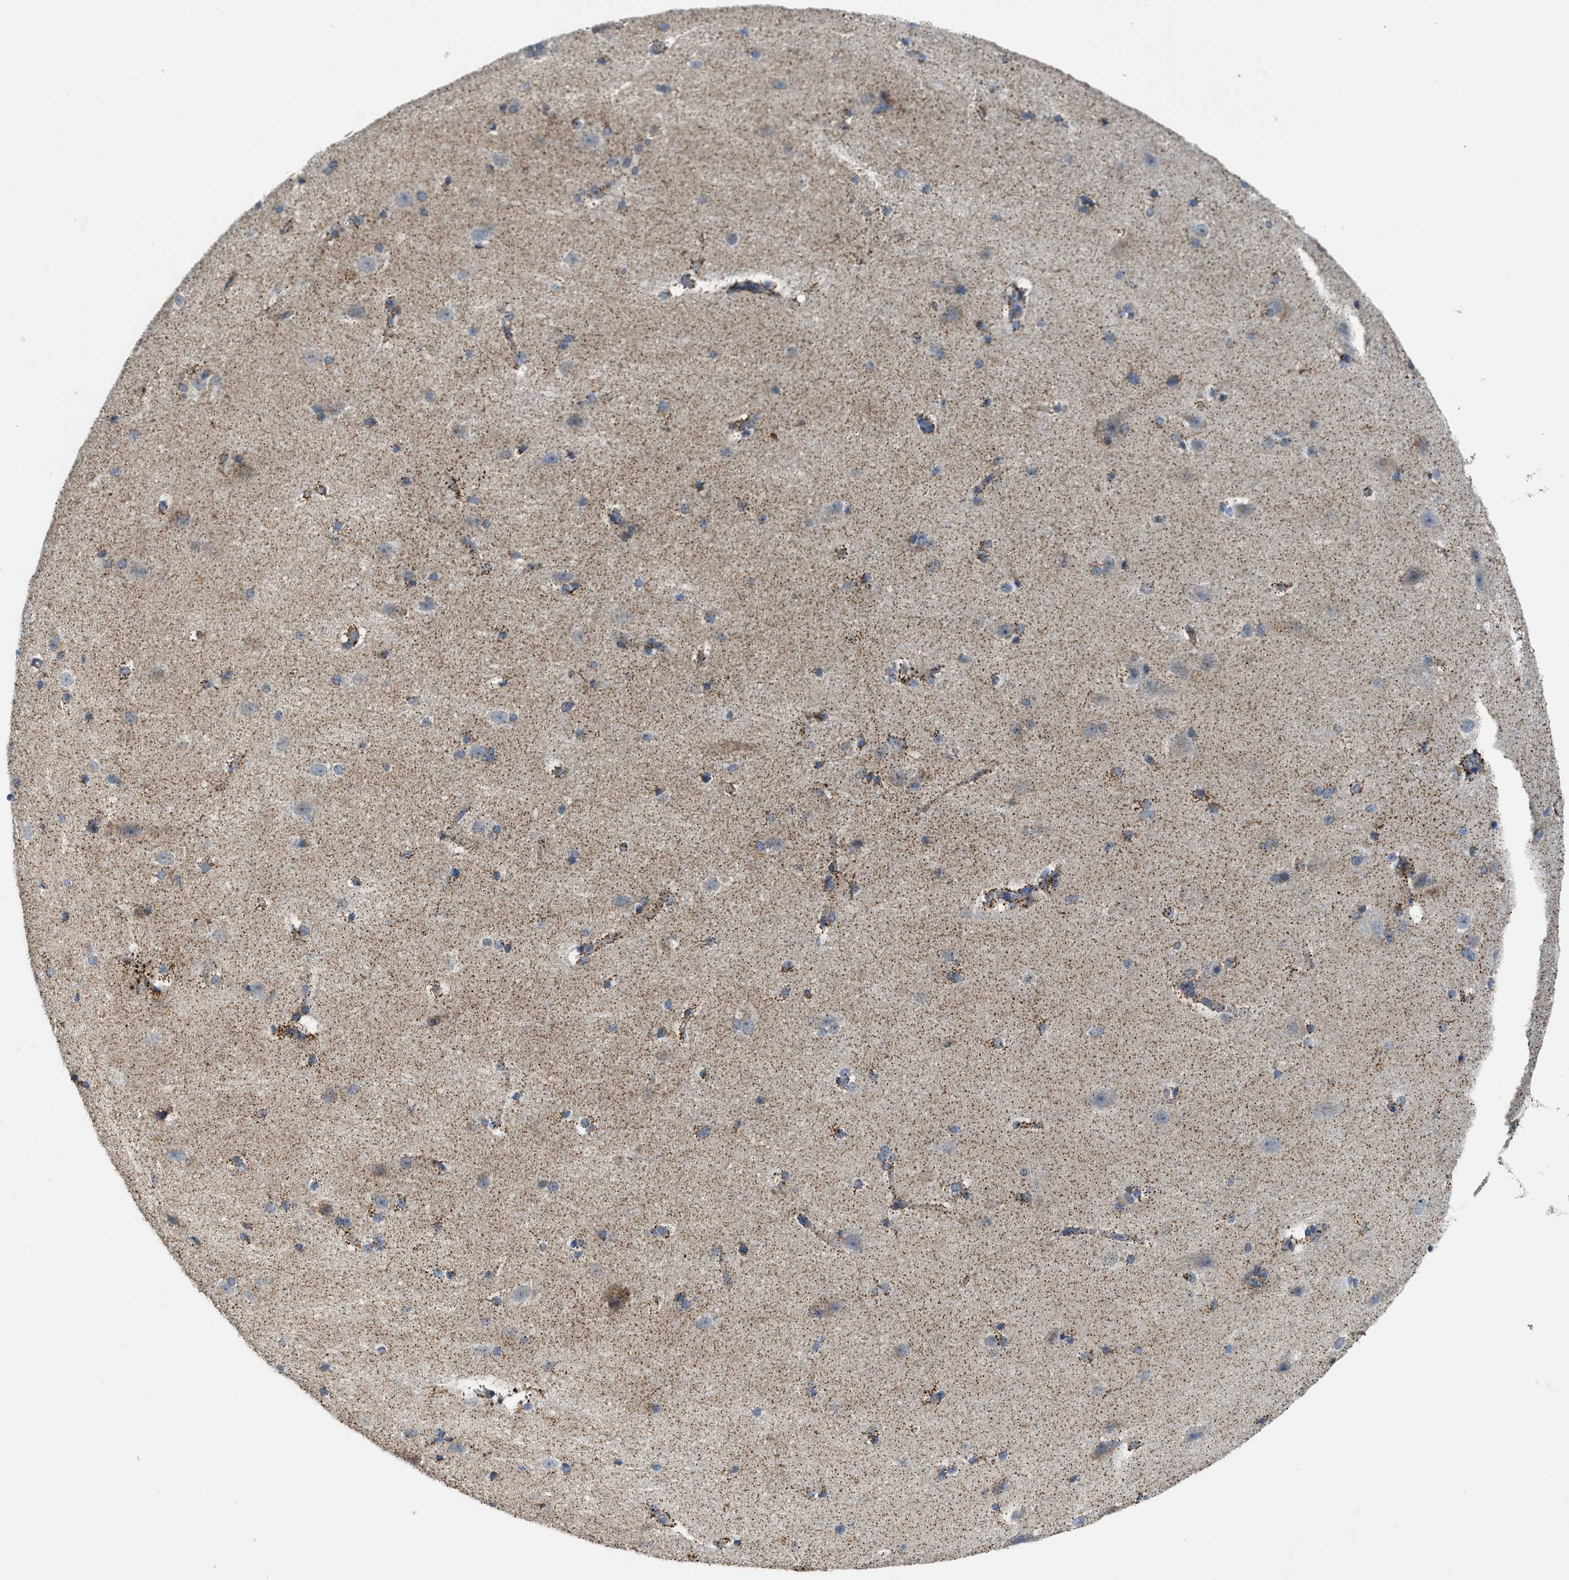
{"staining": {"intensity": "negative", "quantity": "none", "location": "none"}, "tissue": "cerebral cortex", "cell_type": "Endothelial cells", "image_type": "normal", "snomed": [{"axis": "morphology", "description": "Normal tissue, NOS"}, {"axis": "topography", "description": "Cerebral cortex"}, {"axis": "topography", "description": "Hippocampus"}], "caption": "DAB immunohistochemical staining of normal human cerebral cortex reveals no significant staining in endothelial cells. (Stains: DAB (3,3'-diaminobenzidine) immunohistochemistry with hematoxylin counter stain, Microscopy: brightfield microscopy at high magnification).", "gene": "GATD3", "patient": {"sex": "female", "age": 19}}